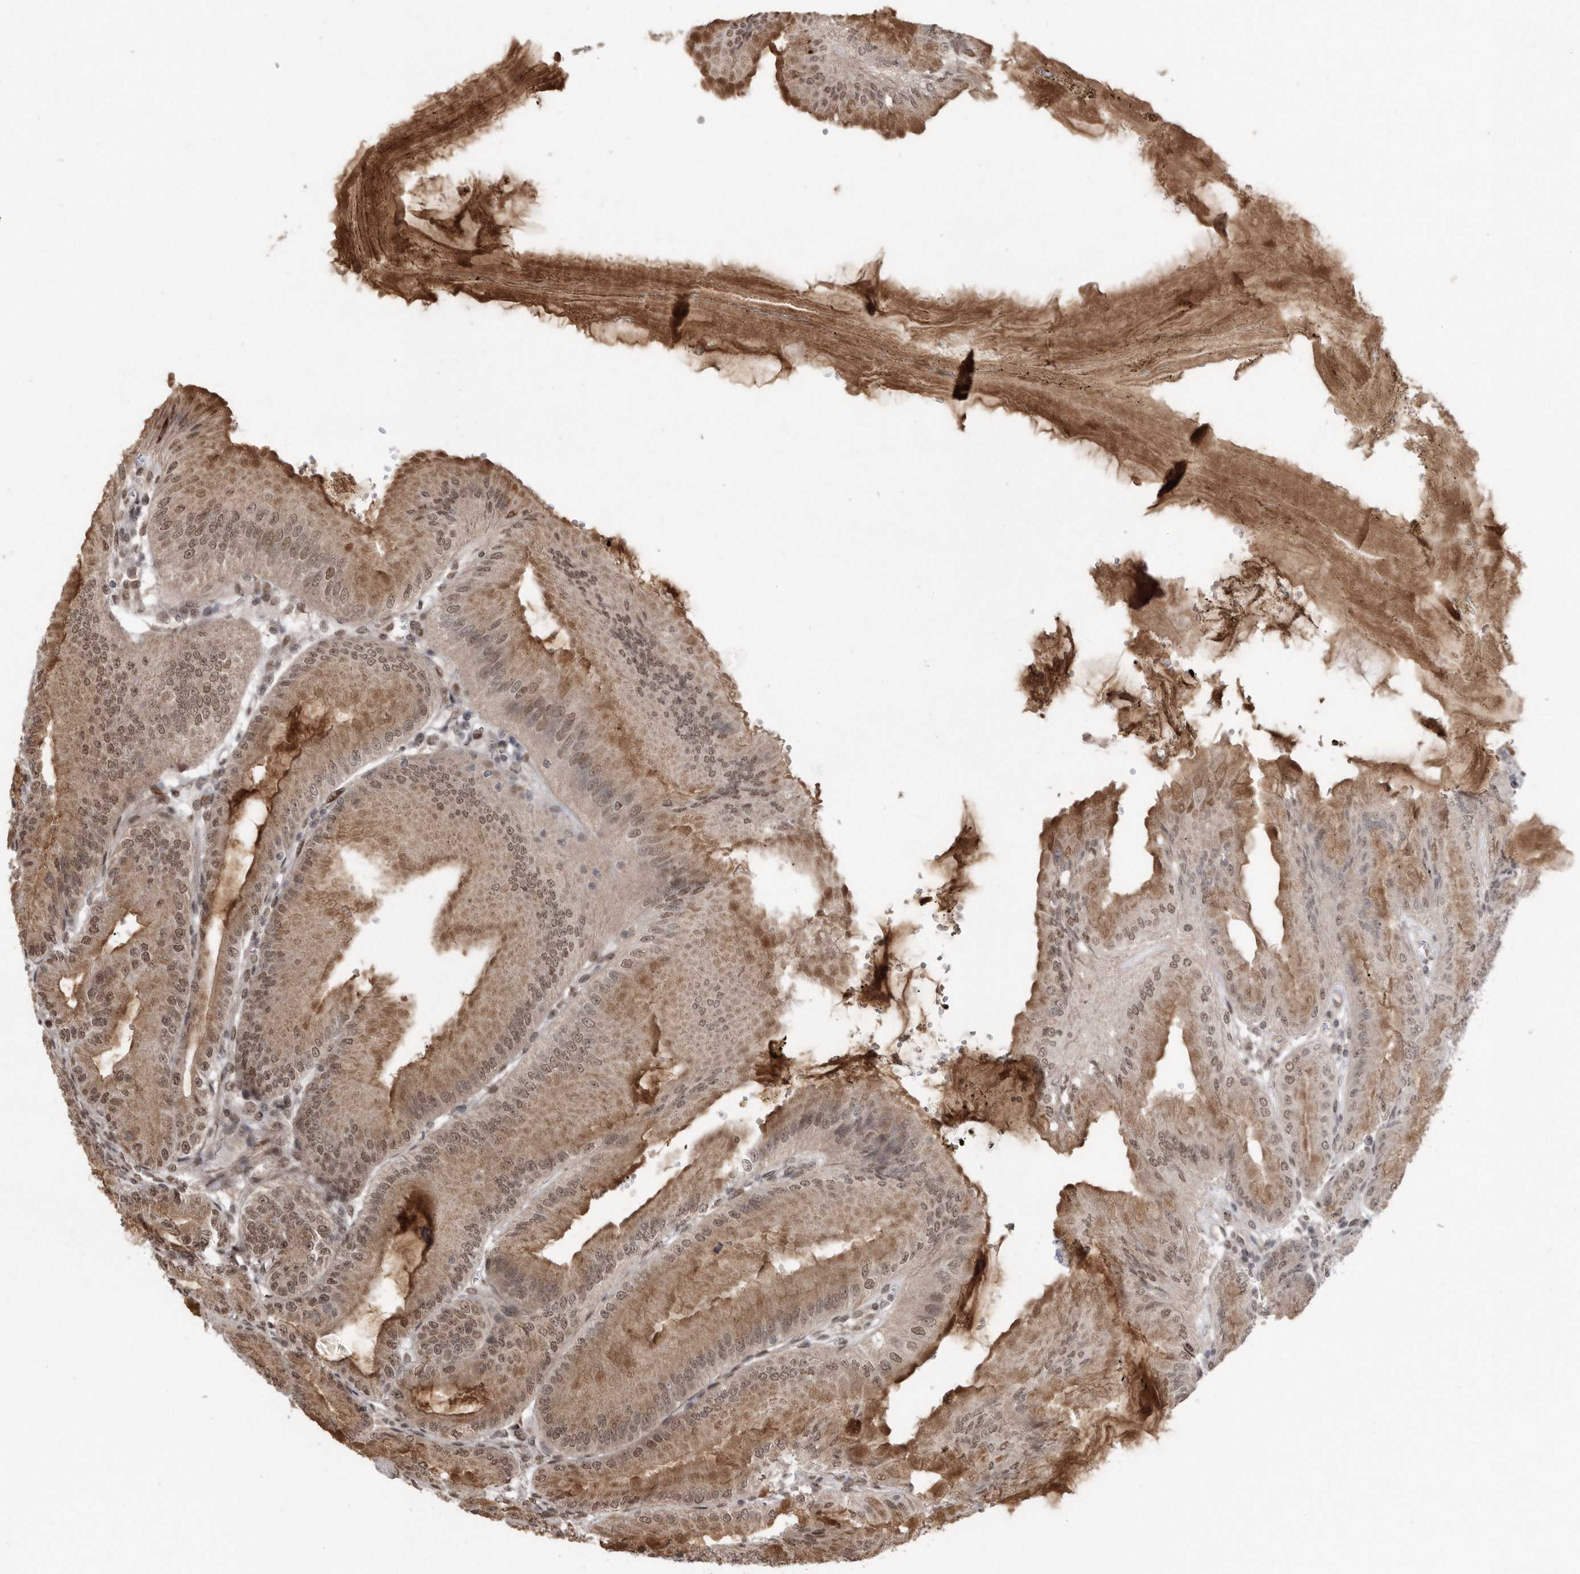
{"staining": {"intensity": "moderate", "quantity": ">75%", "location": "cytoplasmic/membranous,nuclear"}, "tissue": "stomach", "cell_type": "Glandular cells", "image_type": "normal", "snomed": [{"axis": "morphology", "description": "Normal tissue, NOS"}, {"axis": "topography", "description": "Stomach, lower"}], "caption": "IHC micrograph of benign stomach stained for a protein (brown), which shows medium levels of moderate cytoplasmic/membranous,nuclear staining in about >75% of glandular cells.", "gene": "TDRD3", "patient": {"sex": "male", "age": 71}}